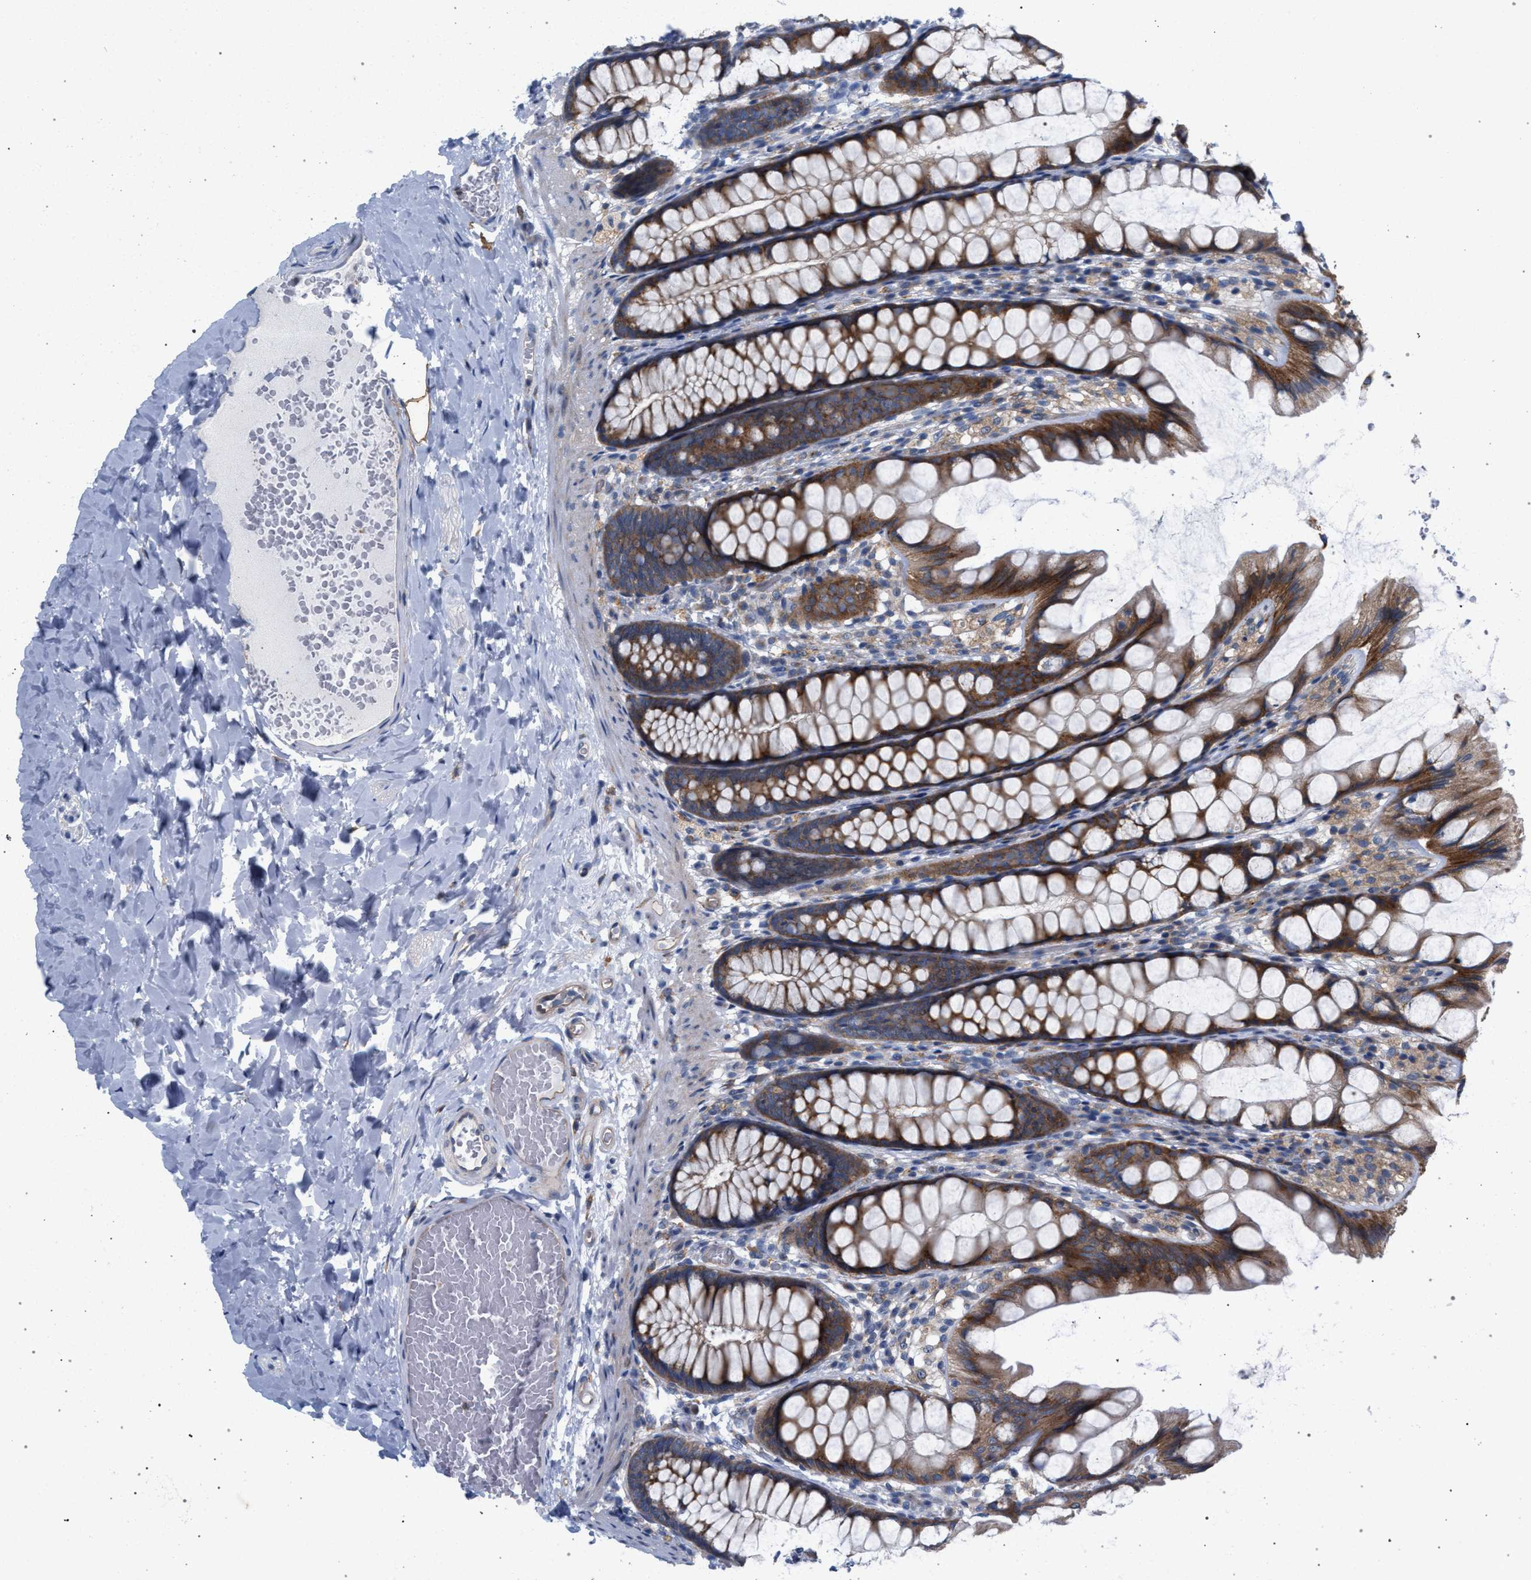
{"staining": {"intensity": "weak", "quantity": "<25%", "location": "cytoplasmic/membranous"}, "tissue": "colon", "cell_type": "Endothelial cells", "image_type": "normal", "snomed": [{"axis": "morphology", "description": "Normal tissue, NOS"}, {"axis": "topography", "description": "Colon"}], "caption": "Immunohistochemistry (IHC) of benign colon demonstrates no staining in endothelial cells.", "gene": "MAMDC2", "patient": {"sex": "male", "age": 47}}